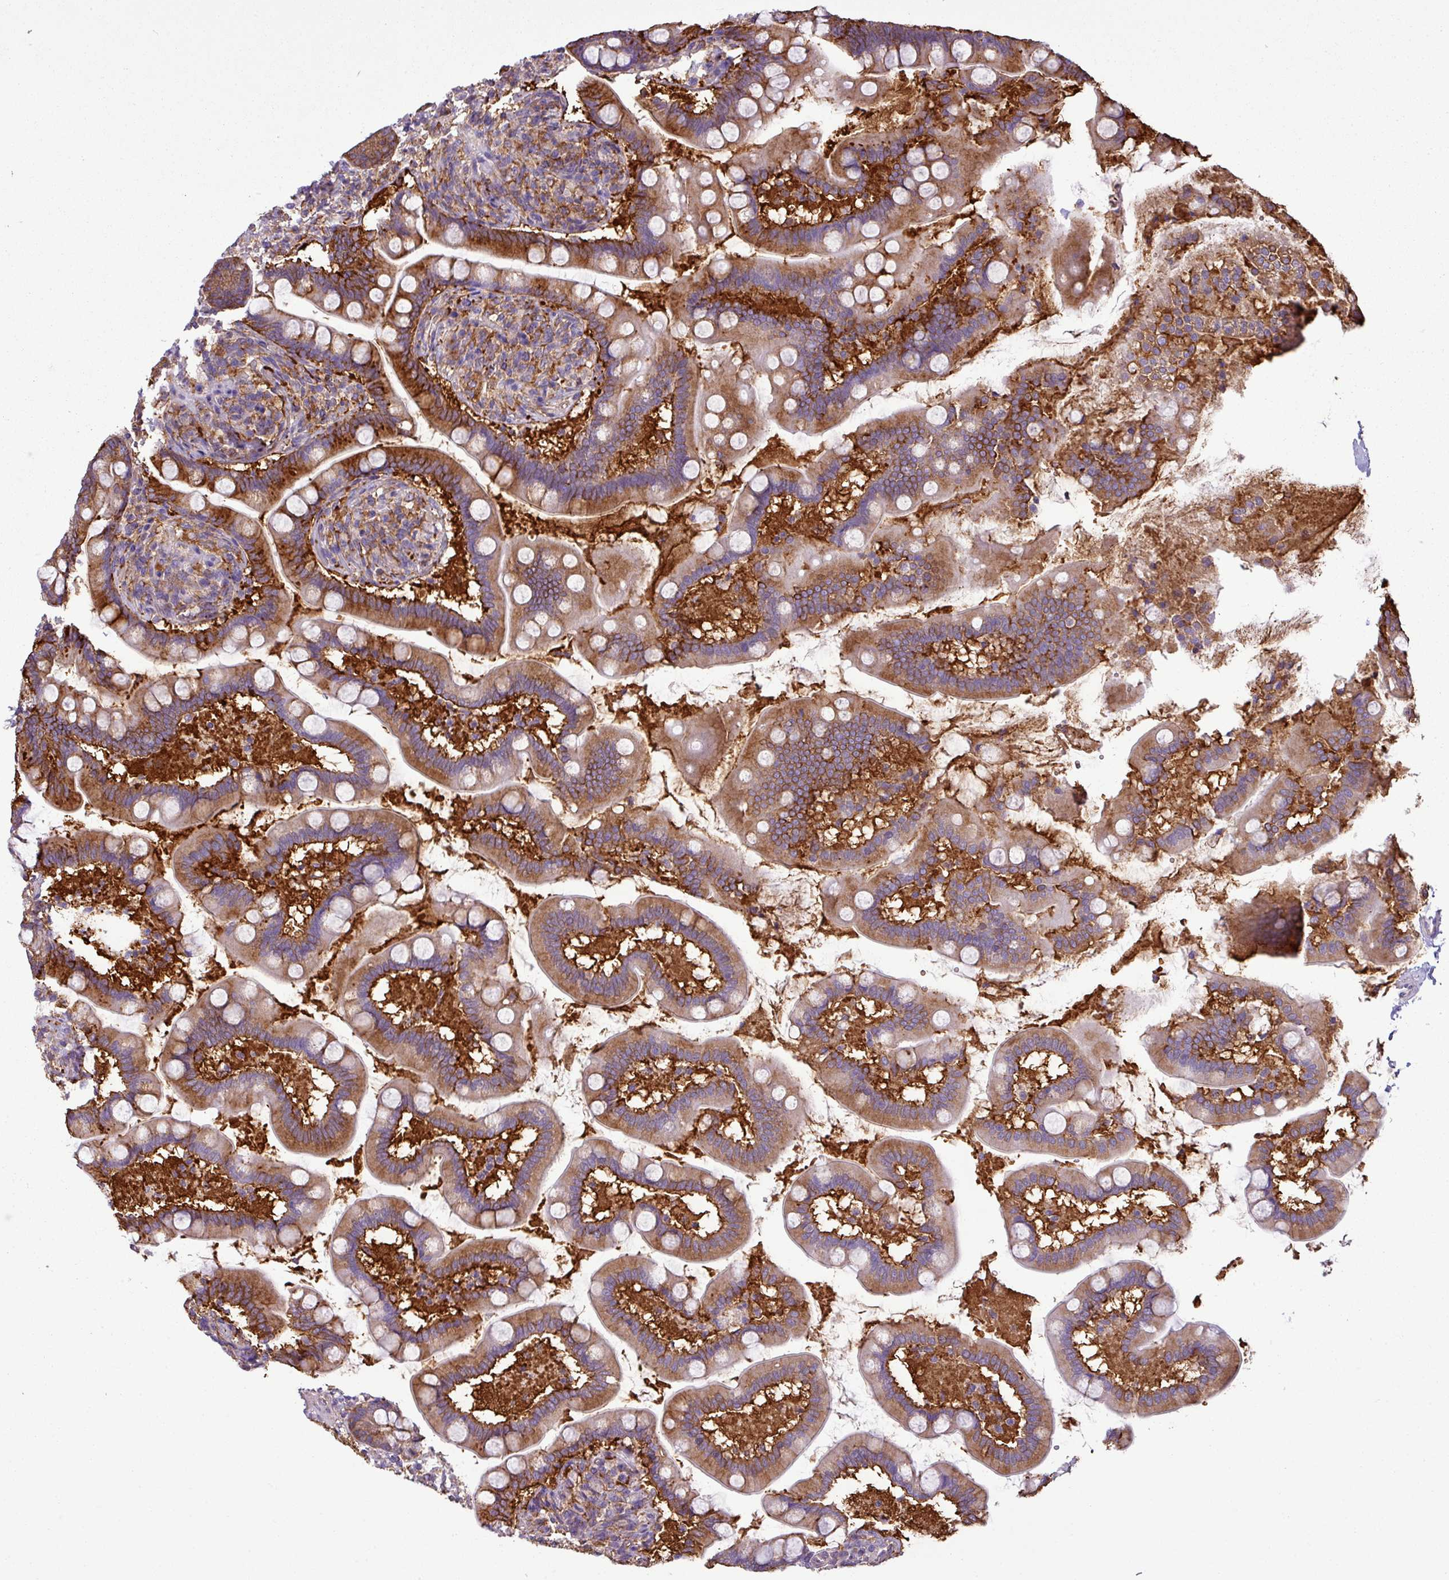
{"staining": {"intensity": "moderate", "quantity": ">75%", "location": "cytoplasmic/membranous"}, "tissue": "small intestine", "cell_type": "Glandular cells", "image_type": "normal", "snomed": [{"axis": "morphology", "description": "Normal tissue, NOS"}, {"axis": "topography", "description": "Small intestine"}], "caption": "The image displays a brown stain indicating the presence of a protein in the cytoplasmic/membranous of glandular cells in small intestine. The staining was performed using DAB (3,3'-diaminobenzidine) to visualize the protein expression in brown, while the nuclei were stained in blue with hematoxylin (Magnification: 20x).", "gene": "XNDC1N", "patient": {"sex": "female", "age": 64}}